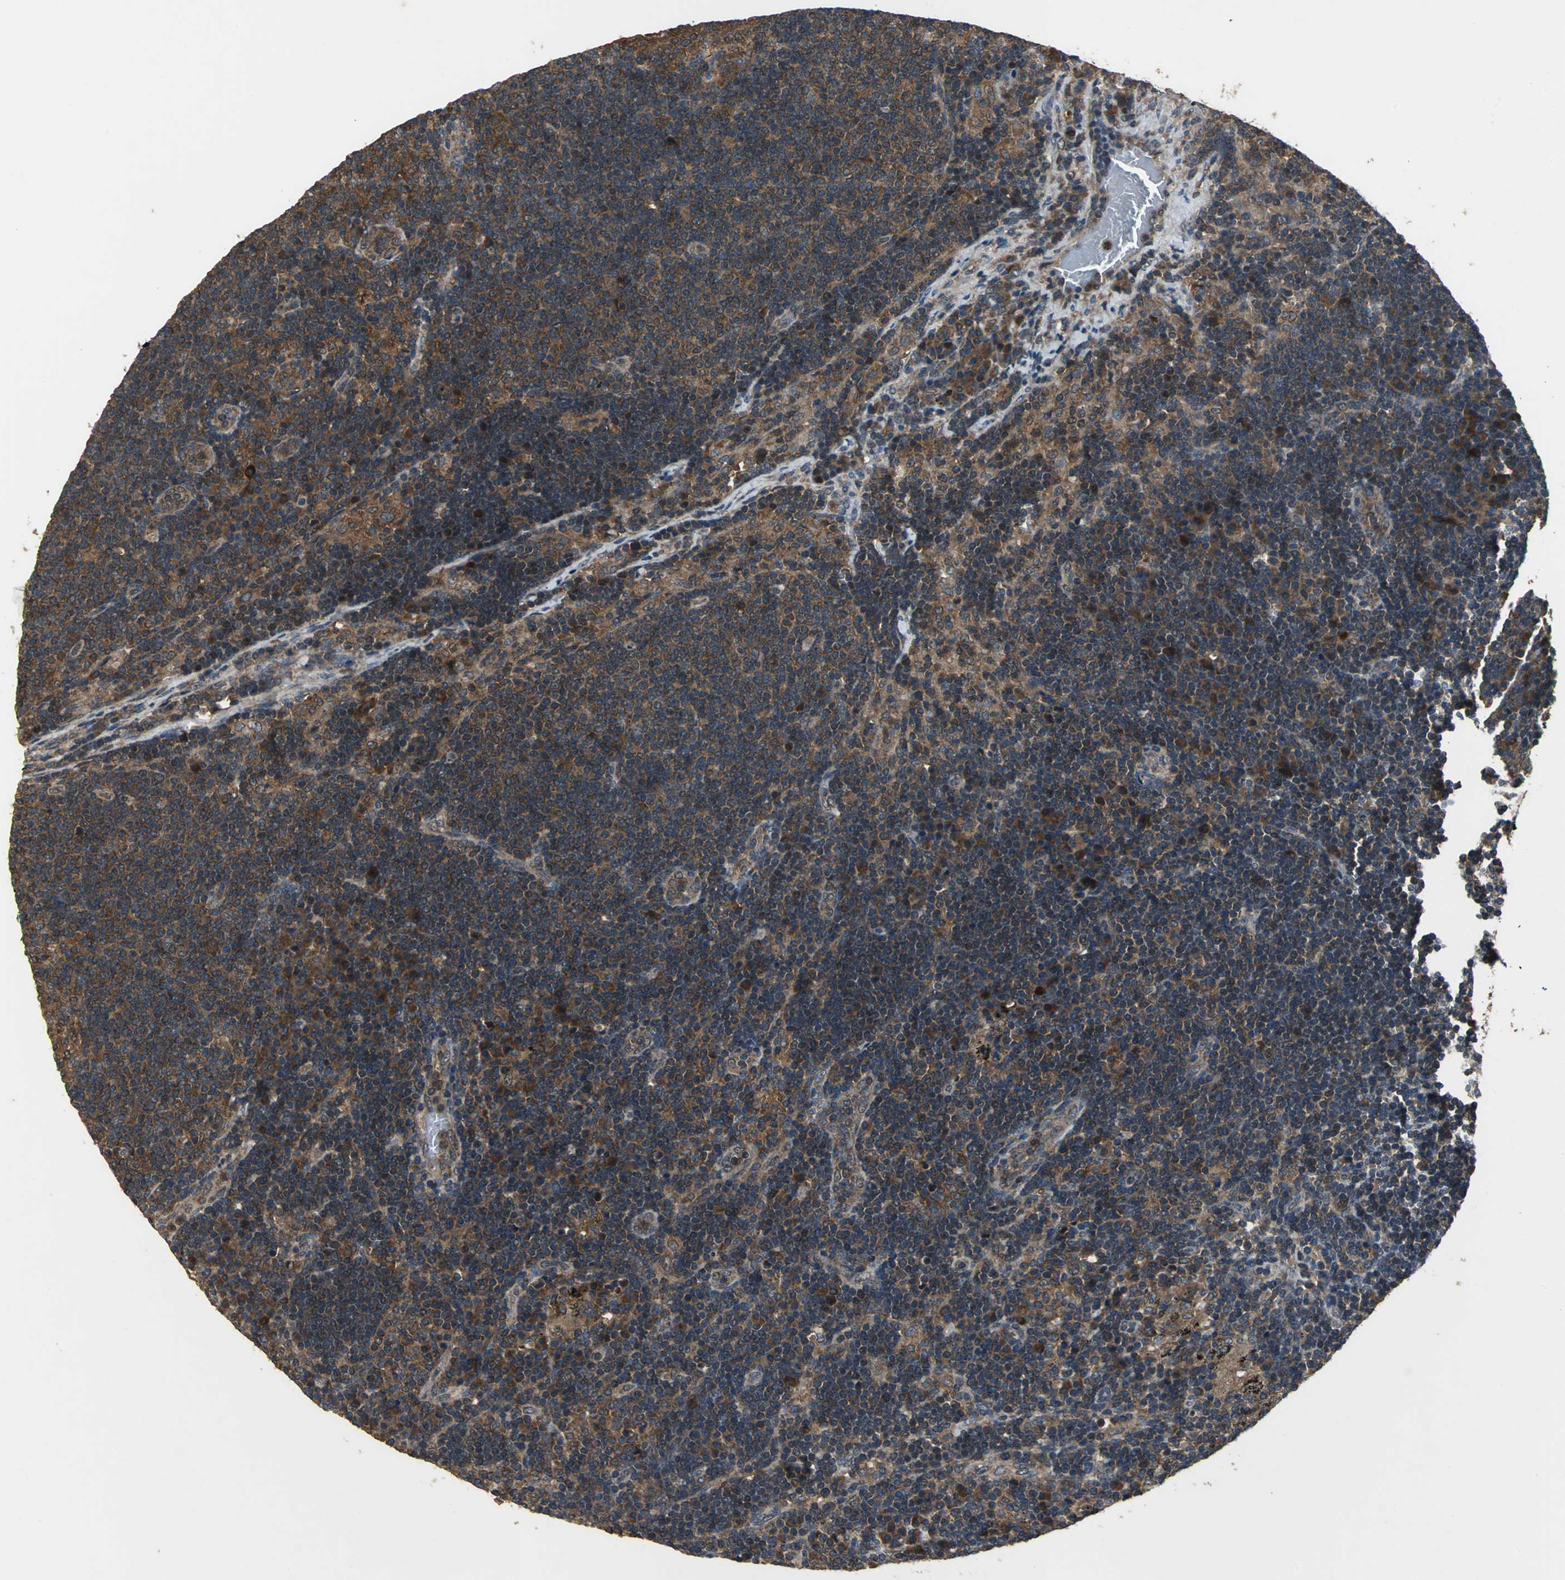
{"staining": {"intensity": "strong", "quantity": ">75%", "location": "cytoplasmic/membranous"}, "tissue": "lymph node", "cell_type": "Germinal center cells", "image_type": "normal", "snomed": [{"axis": "morphology", "description": "Normal tissue, NOS"}, {"axis": "morphology", "description": "Squamous cell carcinoma, metastatic, NOS"}, {"axis": "topography", "description": "Lymph node"}], "caption": "DAB (3,3'-diaminobenzidine) immunohistochemical staining of benign human lymph node exhibits strong cytoplasmic/membranous protein expression in approximately >75% of germinal center cells.", "gene": "ZNF608", "patient": {"sex": "female", "age": 53}}